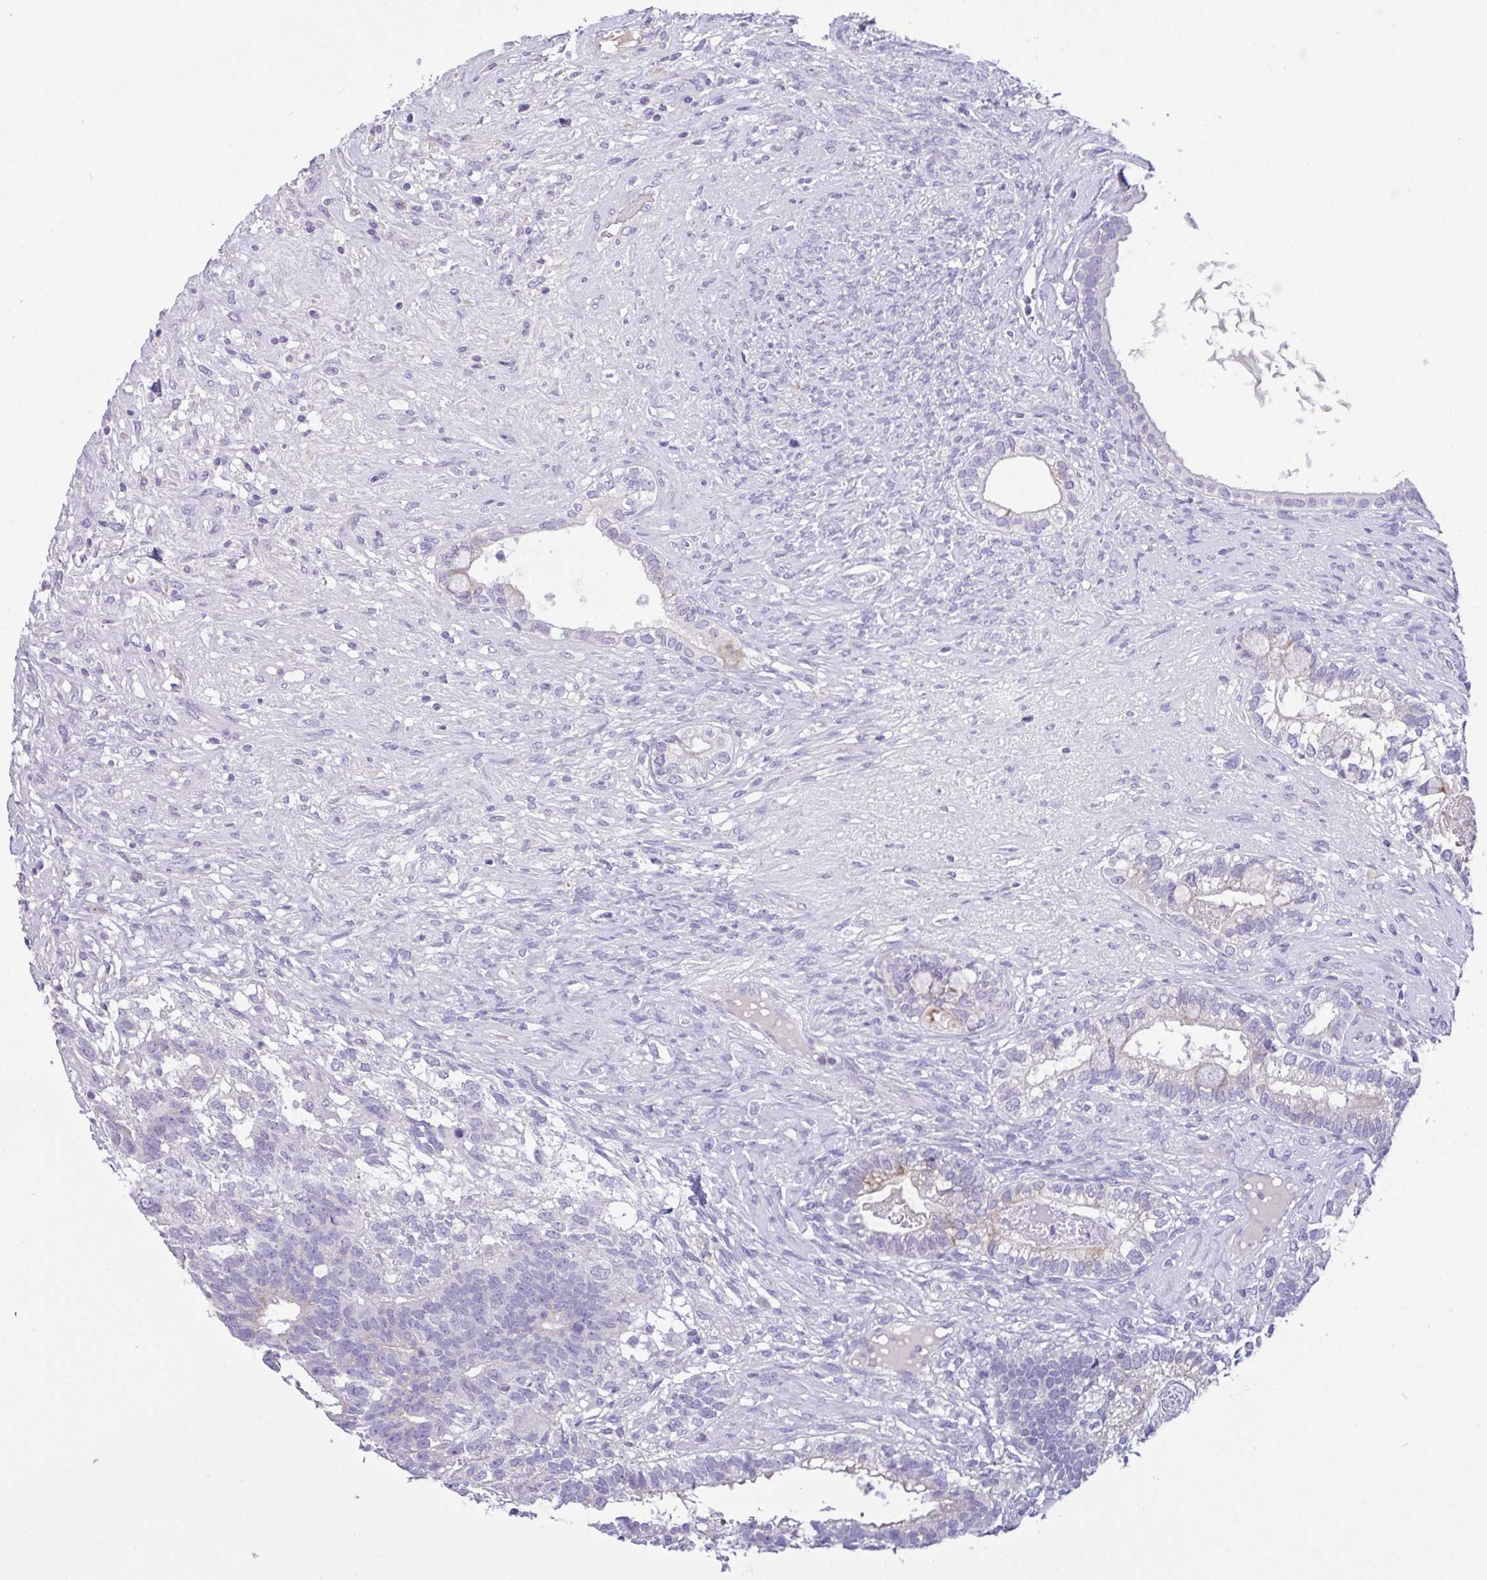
{"staining": {"intensity": "moderate", "quantity": "<25%", "location": "cytoplasmic/membranous"}, "tissue": "testis cancer", "cell_type": "Tumor cells", "image_type": "cancer", "snomed": [{"axis": "morphology", "description": "Seminoma, NOS"}, {"axis": "morphology", "description": "Carcinoma, Embryonal, NOS"}, {"axis": "topography", "description": "Testis"}], "caption": "Testis embryonal carcinoma tissue exhibits moderate cytoplasmic/membranous positivity in about <25% of tumor cells, visualized by immunohistochemistry.", "gene": "FBXL20", "patient": {"sex": "male", "age": 41}}